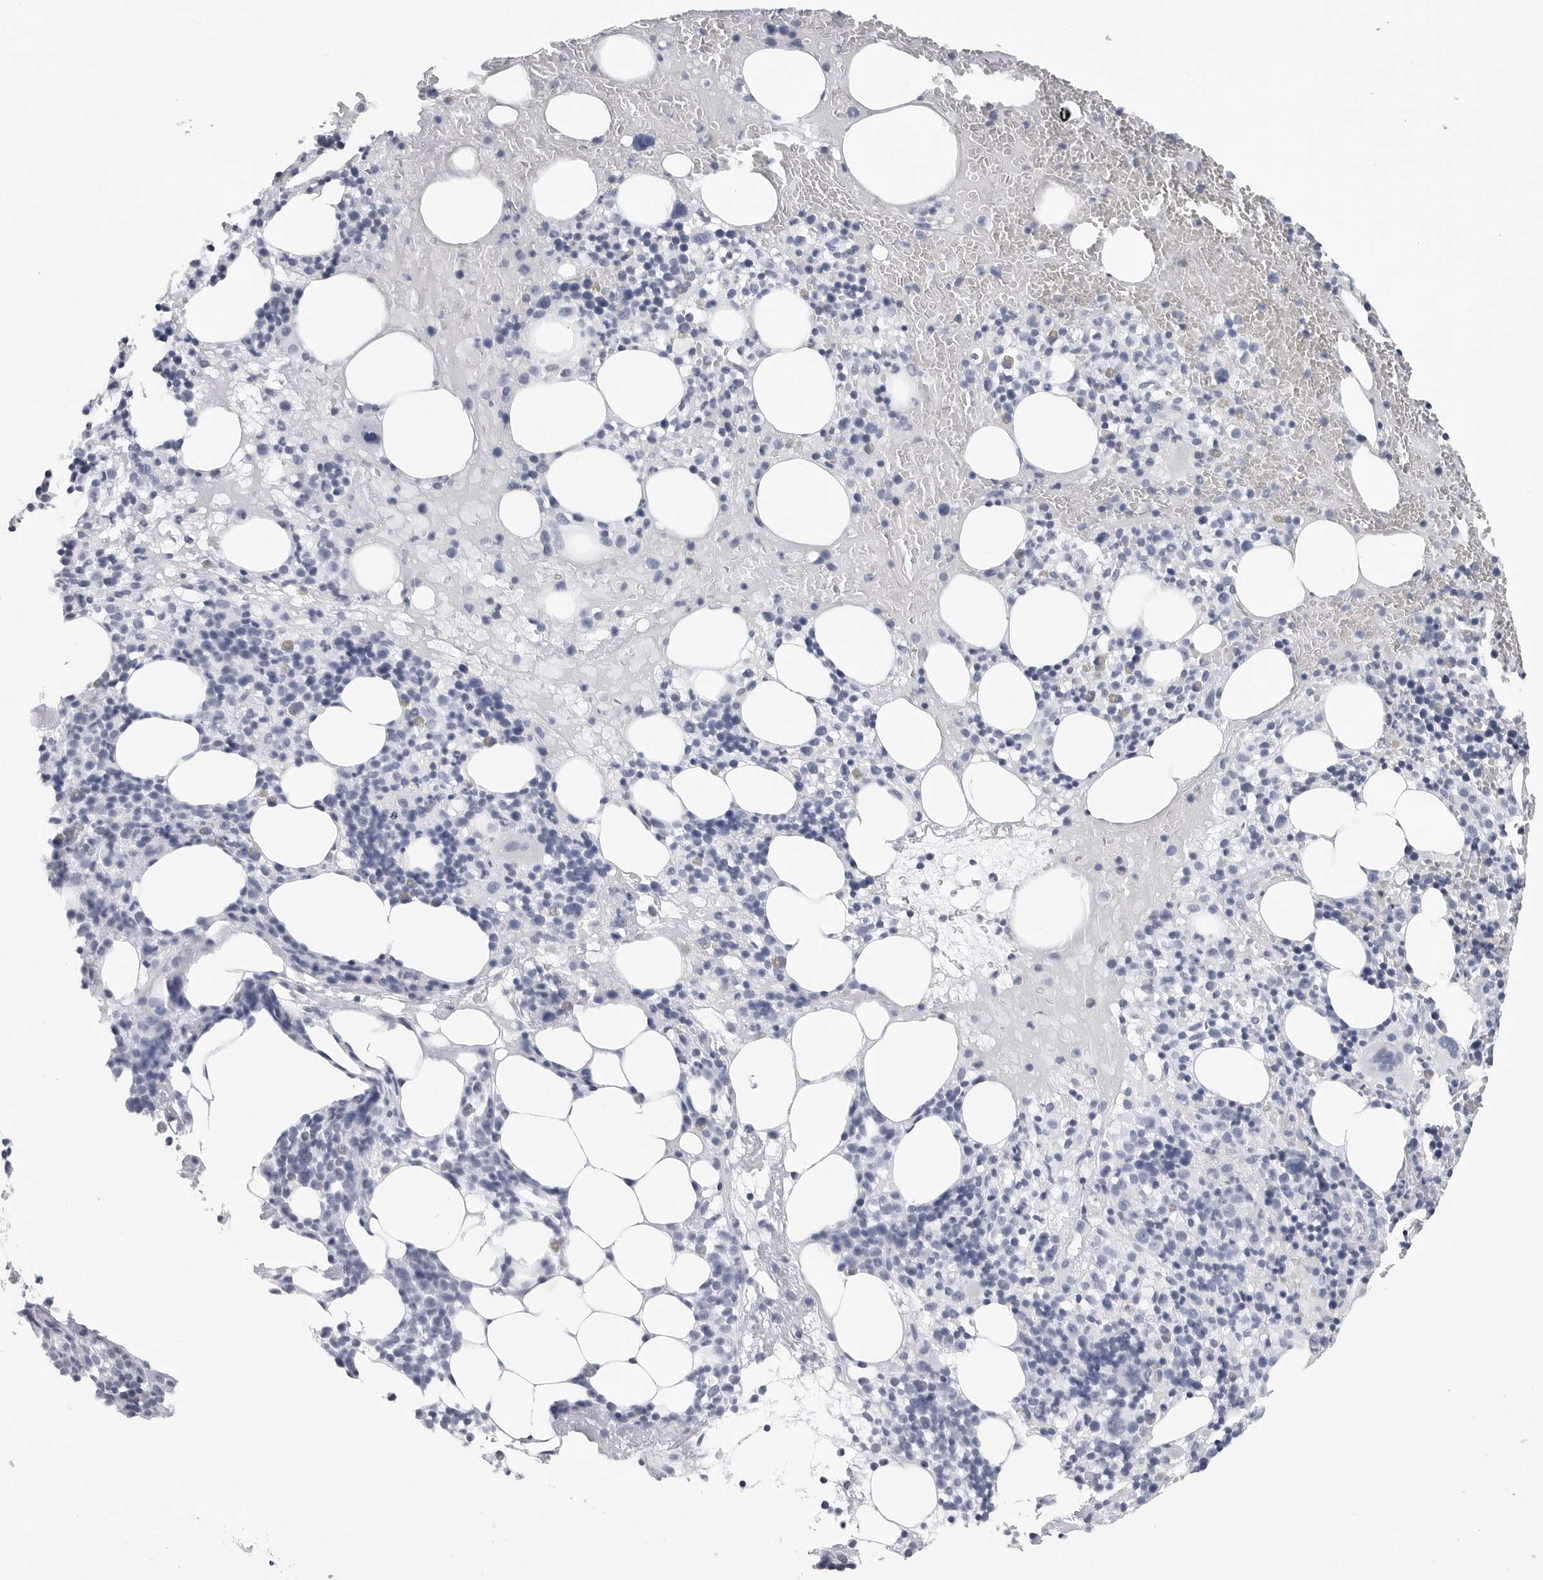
{"staining": {"intensity": "negative", "quantity": "none", "location": "none"}, "tissue": "bone marrow", "cell_type": "Hematopoietic cells", "image_type": "normal", "snomed": [{"axis": "morphology", "description": "Normal tissue, NOS"}, {"axis": "morphology", "description": "Inflammation, NOS"}, {"axis": "topography", "description": "Bone marrow"}], "caption": "Normal bone marrow was stained to show a protein in brown. There is no significant staining in hematopoietic cells. The staining is performed using DAB (3,3'-diaminobenzidine) brown chromogen with nuclei counter-stained in using hematoxylin.", "gene": "CSH1", "patient": {"sex": "female", "age": 77}}